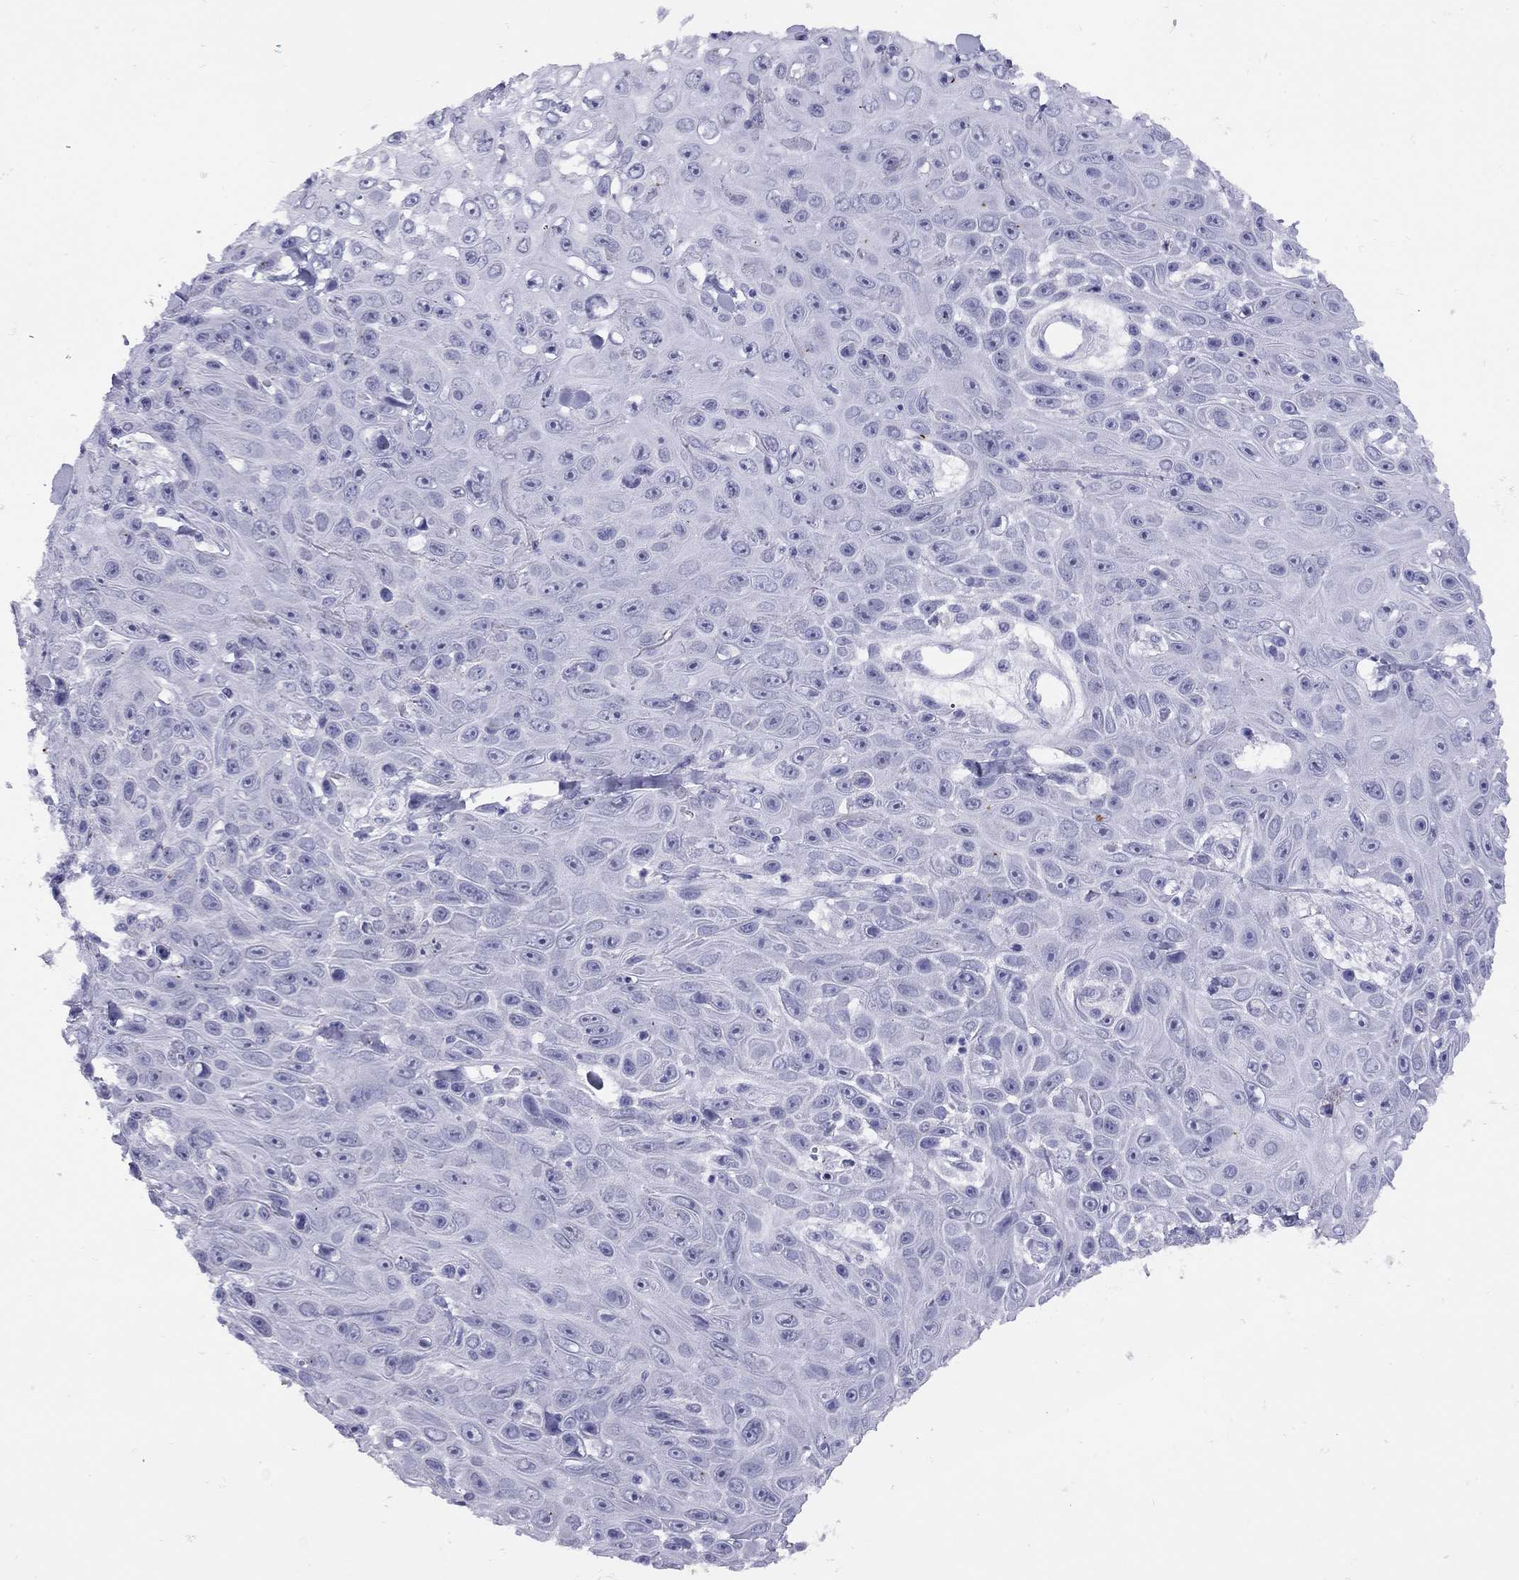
{"staining": {"intensity": "negative", "quantity": "none", "location": "none"}, "tissue": "skin cancer", "cell_type": "Tumor cells", "image_type": "cancer", "snomed": [{"axis": "morphology", "description": "Squamous cell carcinoma, NOS"}, {"axis": "topography", "description": "Skin"}], "caption": "Skin cancer stained for a protein using IHC demonstrates no expression tumor cells.", "gene": "LYAR", "patient": {"sex": "male", "age": 82}}